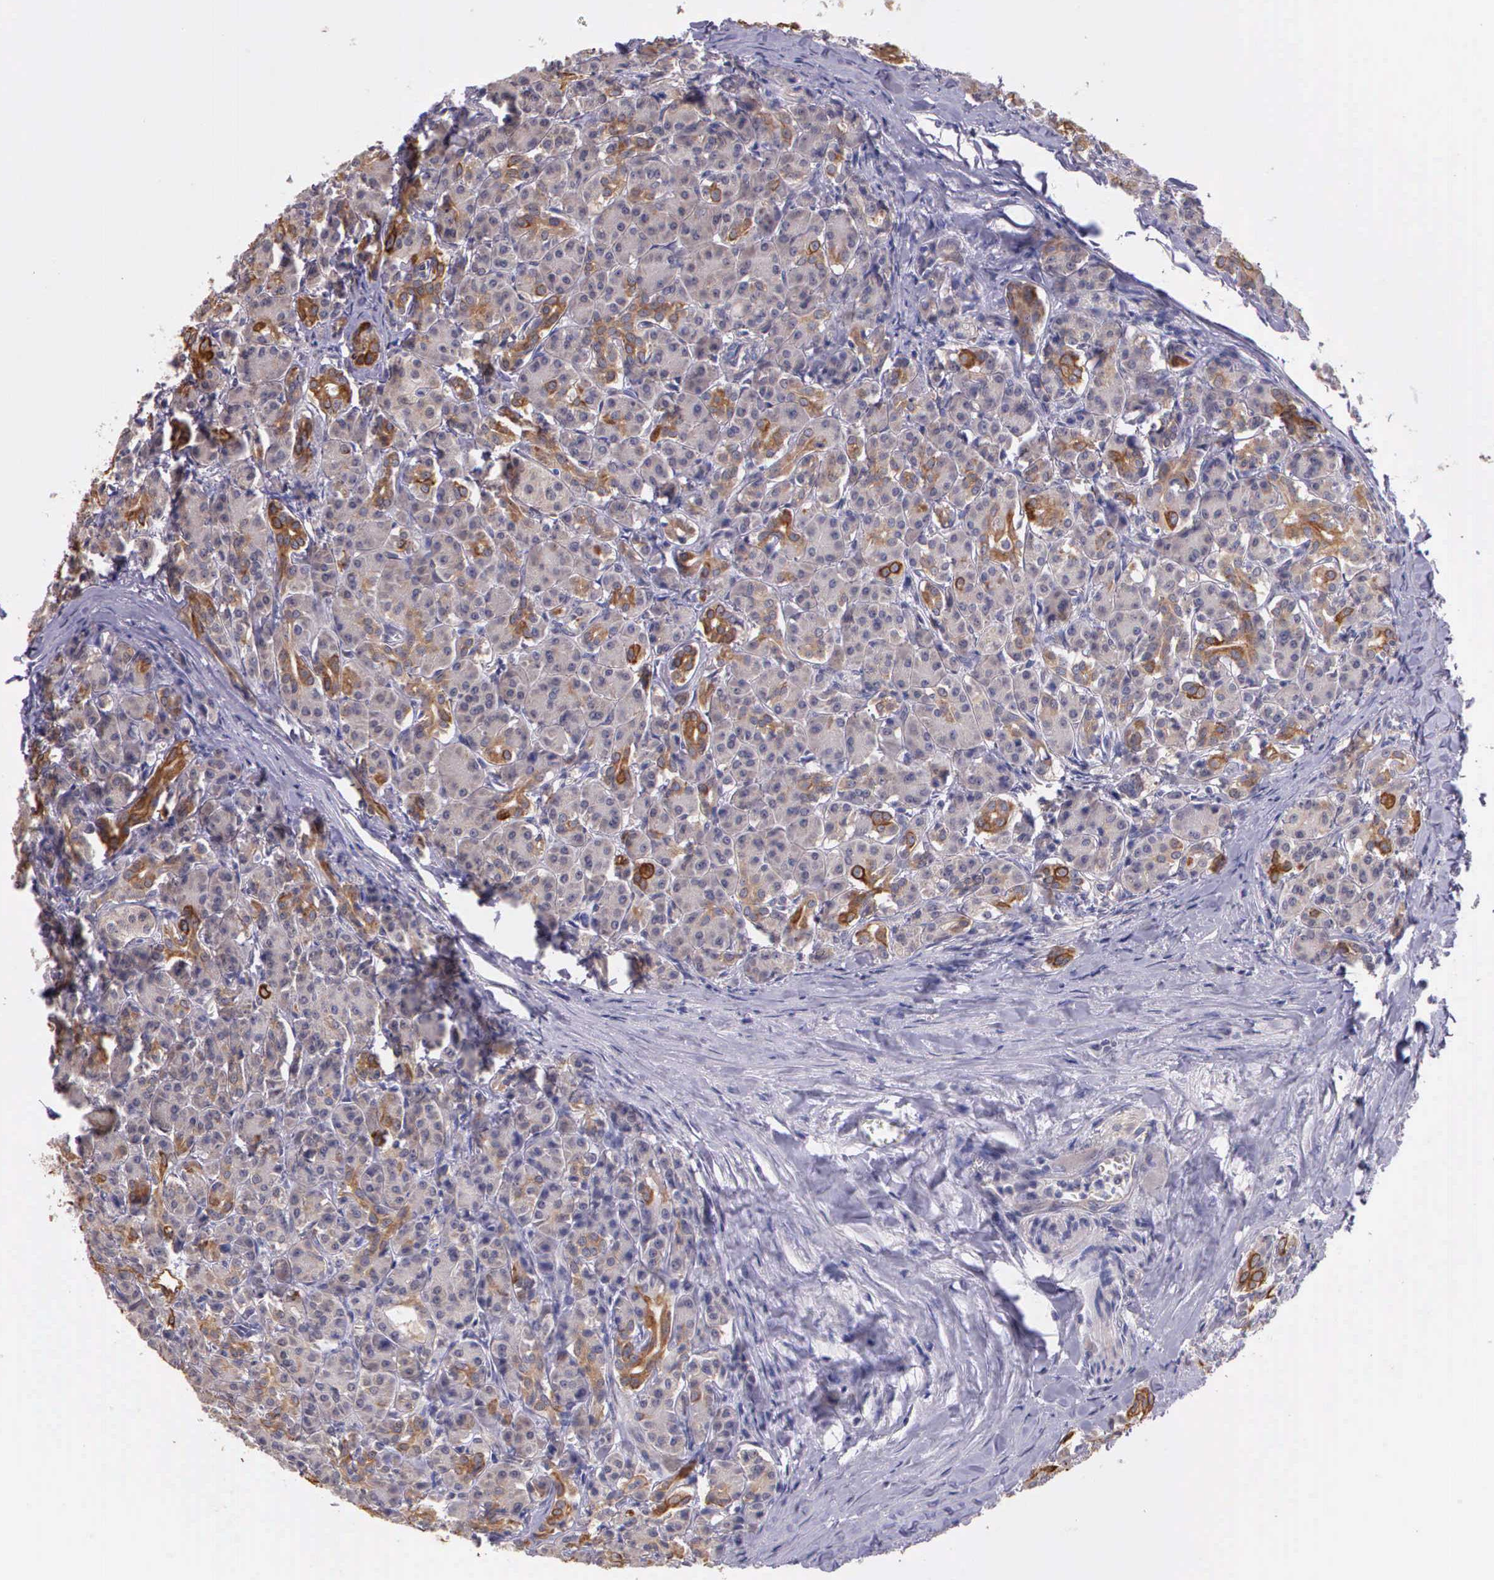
{"staining": {"intensity": "moderate", "quantity": ">75%", "location": "cytoplasmic/membranous"}, "tissue": "pancreas", "cell_type": "Exocrine glandular cells", "image_type": "normal", "snomed": [{"axis": "morphology", "description": "Normal tissue, NOS"}, {"axis": "topography", "description": "Lymph node"}, {"axis": "topography", "description": "Pancreas"}], "caption": "This micrograph exhibits IHC staining of normal human pancreas, with medium moderate cytoplasmic/membranous positivity in about >75% of exocrine glandular cells.", "gene": "IGBP1P2", "patient": {"sex": "male", "age": 59}}